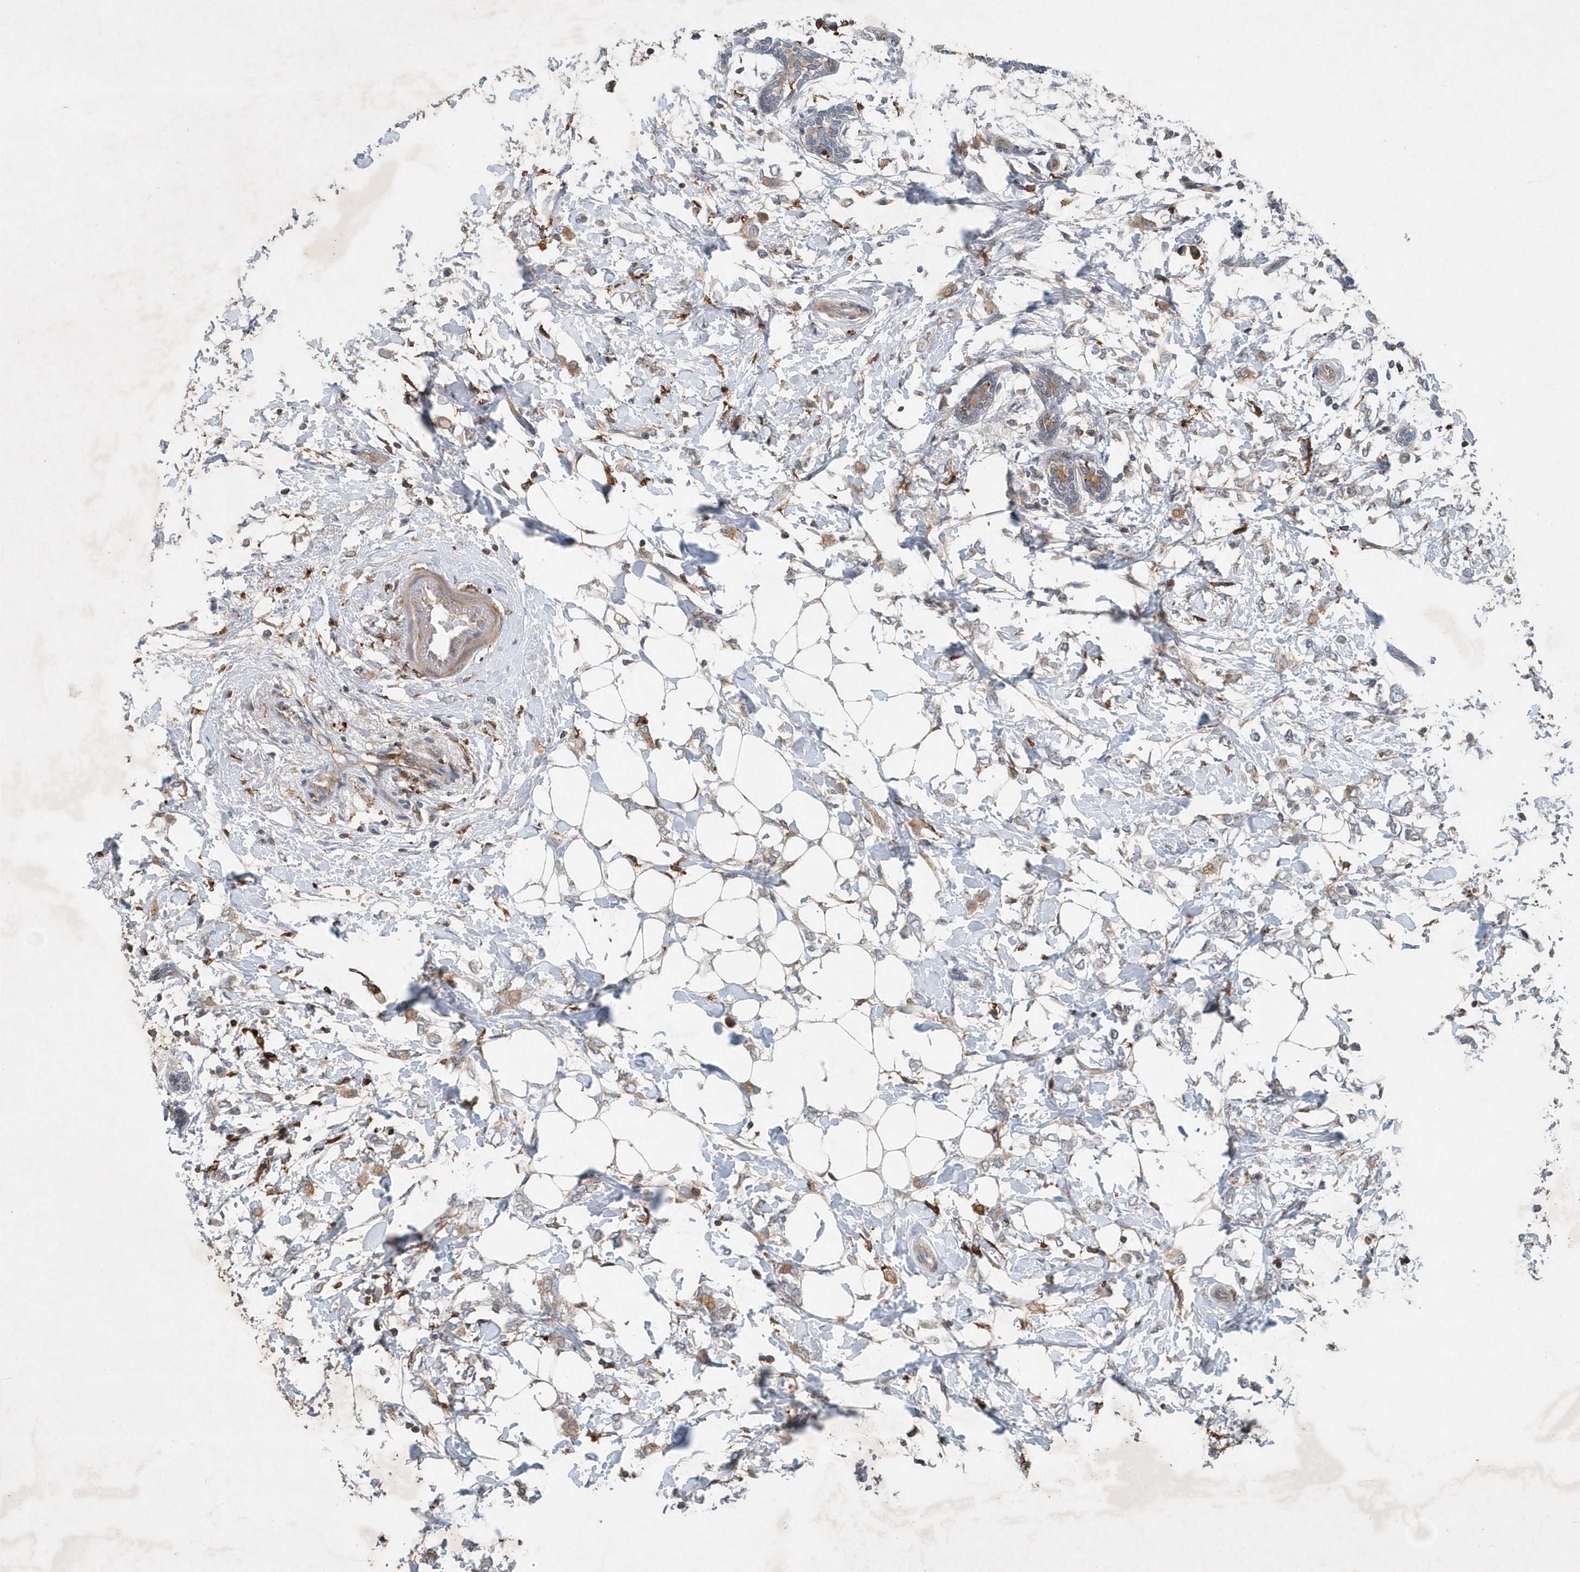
{"staining": {"intensity": "moderate", "quantity": "<25%", "location": "cytoplasmic/membranous"}, "tissue": "breast cancer", "cell_type": "Tumor cells", "image_type": "cancer", "snomed": [{"axis": "morphology", "description": "Normal tissue, NOS"}, {"axis": "morphology", "description": "Lobular carcinoma"}, {"axis": "topography", "description": "Breast"}], "caption": "Brown immunohistochemical staining in breast cancer (lobular carcinoma) displays moderate cytoplasmic/membranous staining in approximately <25% of tumor cells. (DAB (3,3'-diaminobenzidine) = brown stain, brightfield microscopy at high magnification).", "gene": "P2RY10", "patient": {"sex": "female", "age": 47}}